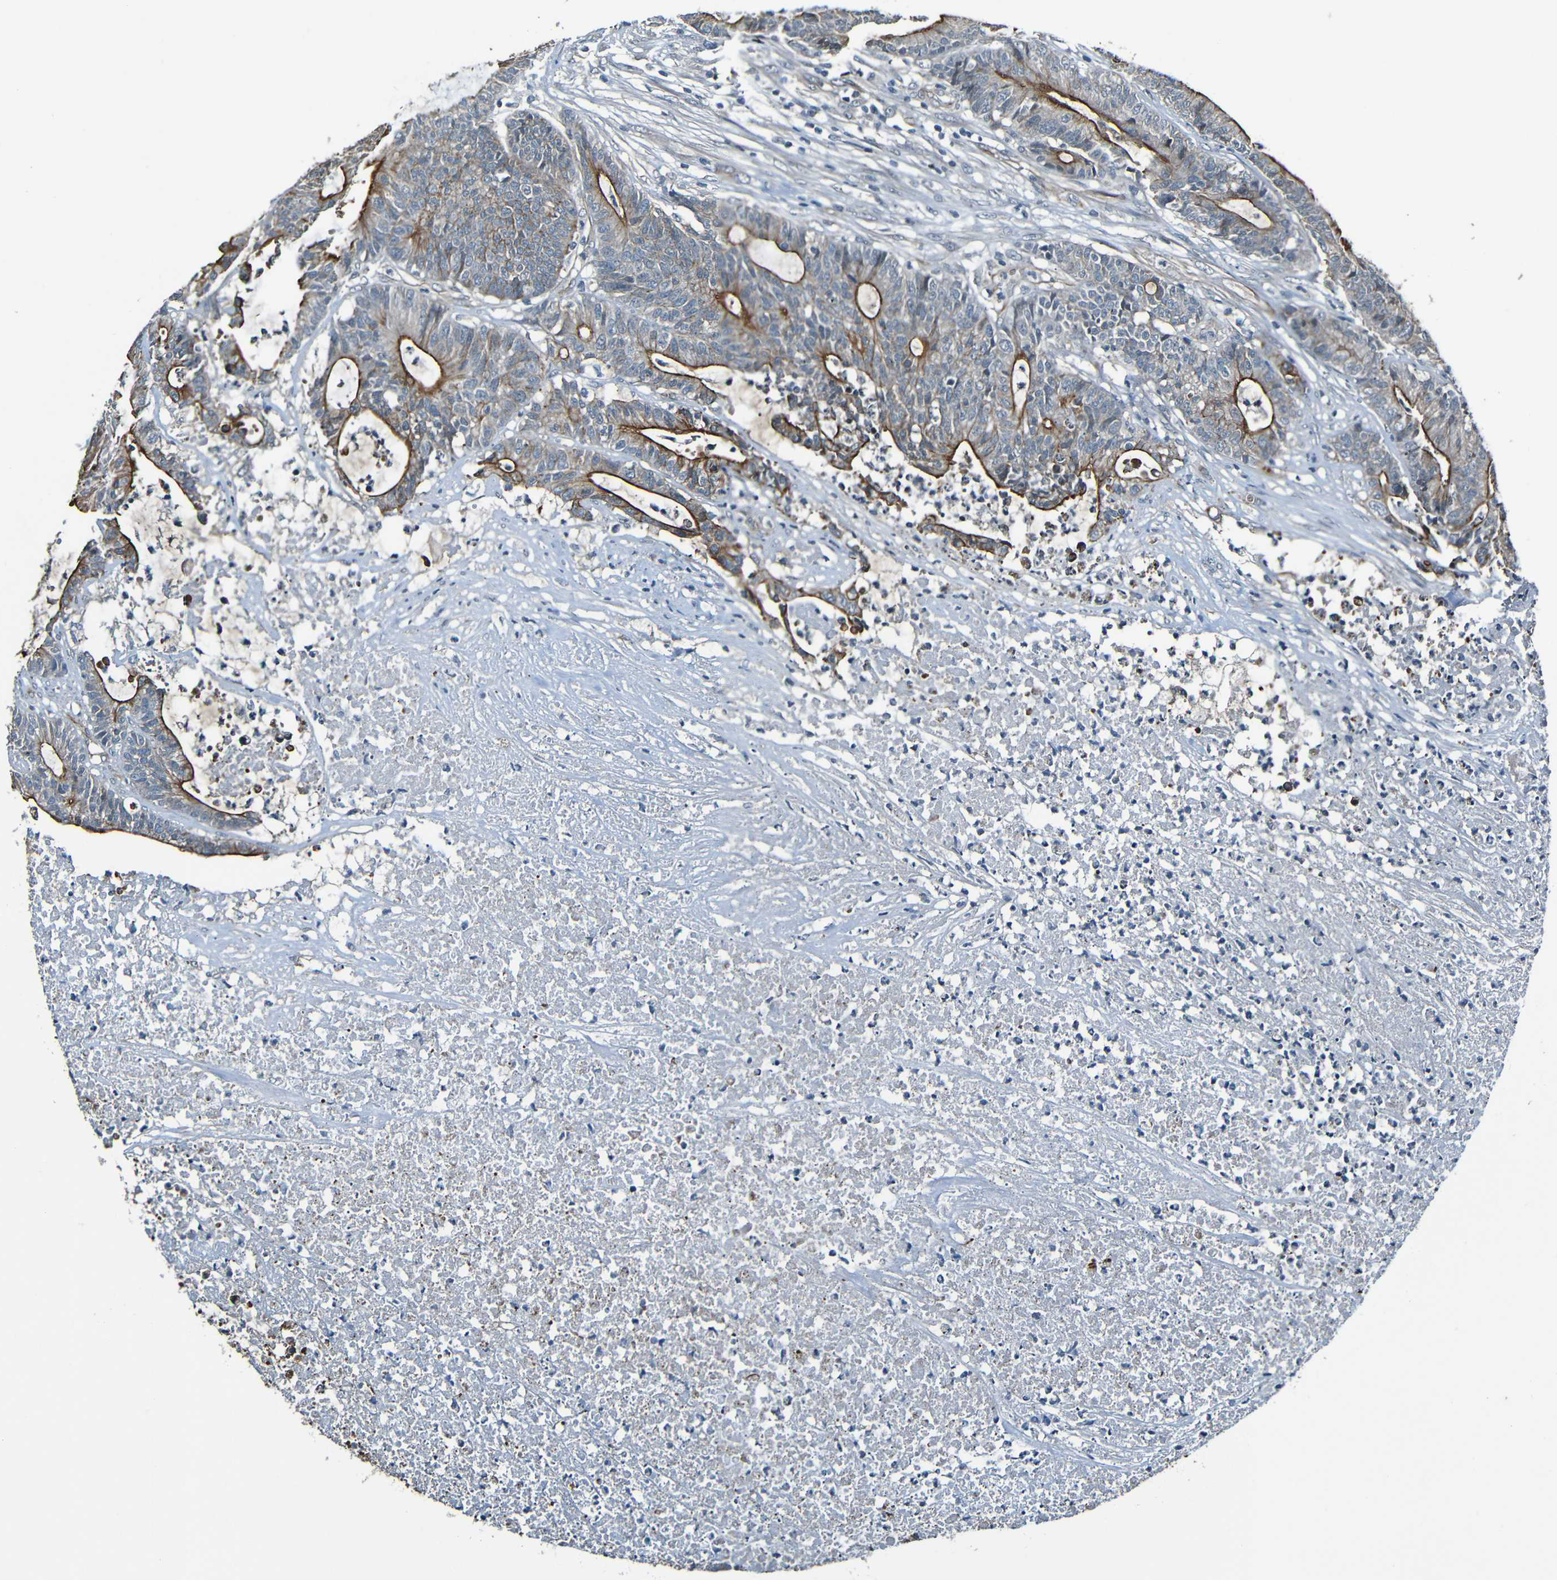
{"staining": {"intensity": "strong", "quantity": "<25%", "location": "cytoplasmic/membranous"}, "tissue": "colorectal cancer", "cell_type": "Tumor cells", "image_type": "cancer", "snomed": [{"axis": "morphology", "description": "Adenocarcinoma, NOS"}, {"axis": "topography", "description": "Colon"}], "caption": "Tumor cells exhibit strong cytoplasmic/membranous expression in about <25% of cells in adenocarcinoma (colorectal).", "gene": "LGR5", "patient": {"sex": "female", "age": 84}}